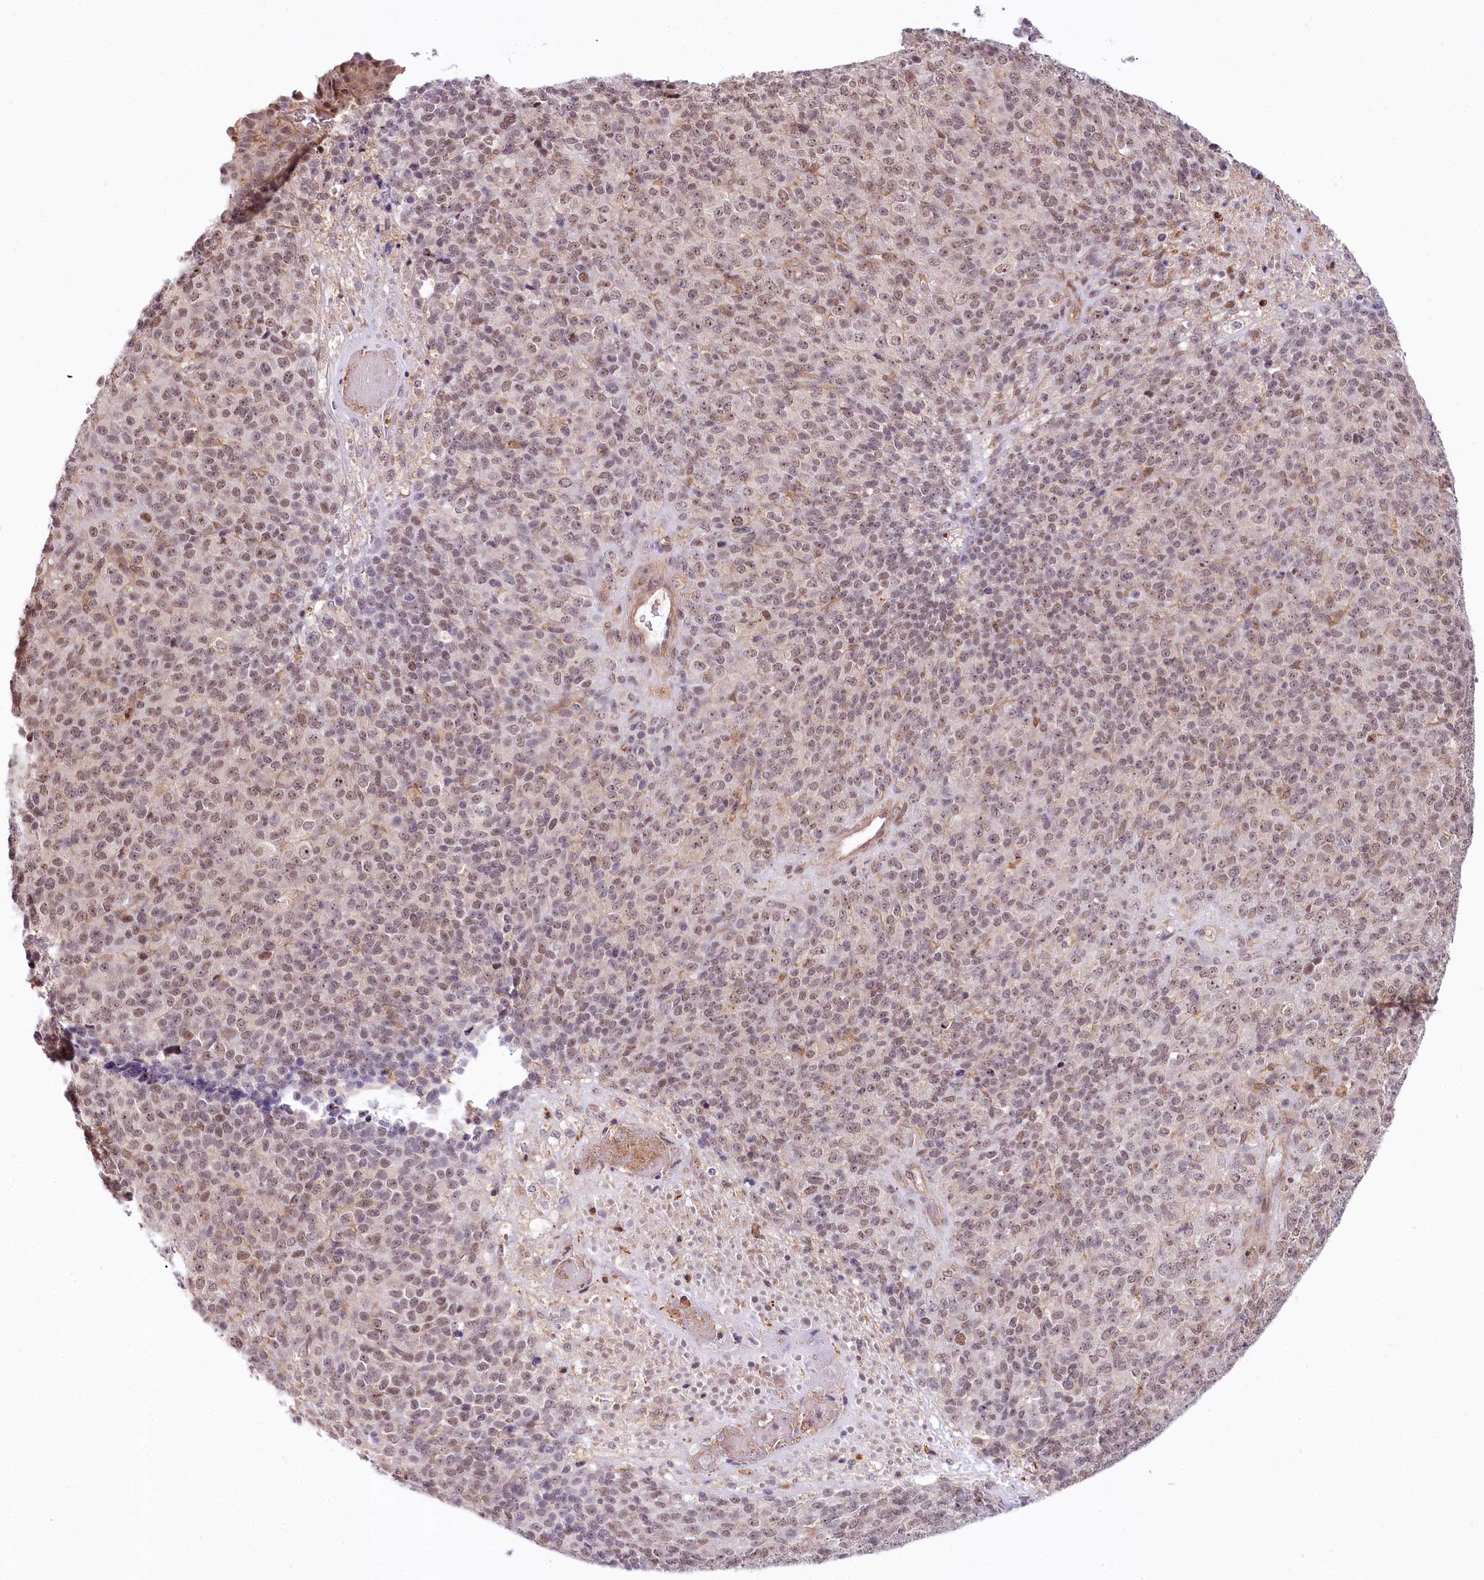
{"staining": {"intensity": "weak", "quantity": "25%-75%", "location": "nuclear"}, "tissue": "melanoma", "cell_type": "Tumor cells", "image_type": "cancer", "snomed": [{"axis": "morphology", "description": "Malignant melanoma, Metastatic site"}, {"axis": "topography", "description": "Brain"}], "caption": "DAB (3,3'-diaminobenzidine) immunohistochemical staining of human melanoma displays weak nuclear protein positivity in approximately 25%-75% of tumor cells.", "gene": "TUBGCP2", "patient": {"sex": "female", "age": 56}}